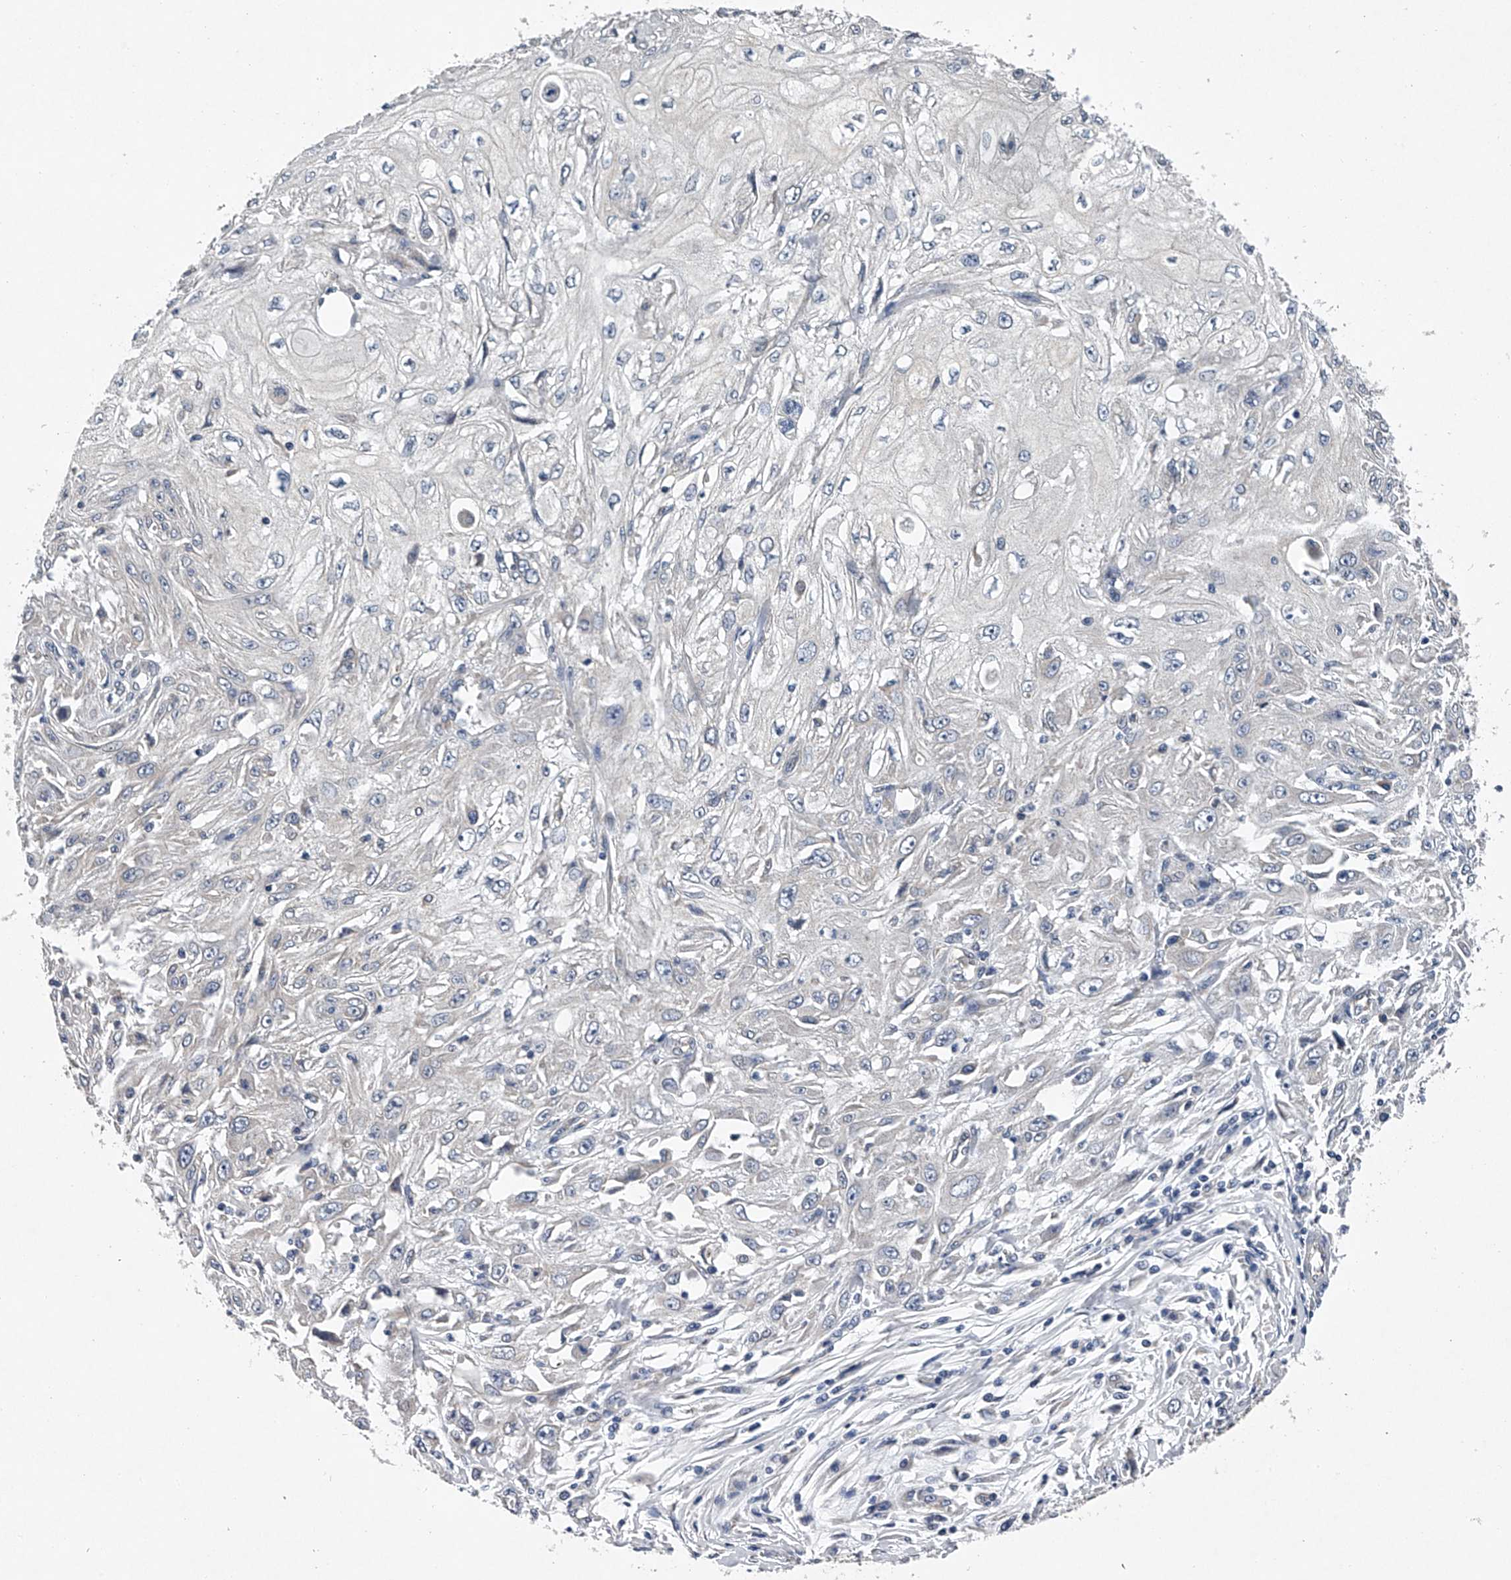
{"staining": {"intensity": "negative", "quantity": "none", "location": "none"}, "tissue": "skin cancer", "cell_type": "Tumor cells", "image_type": "cancer", "snomed": [{"axis": "morphology", "description": "Squamous cell carcinoma, NOS"}, {"axis": "topography", "description": "Skin"}], "caption": "IHC of human squamous cell carcinoma (skin) exhibits no expression in tumor cells.", "gene": "RNF5", "patient": {"sex": "male", "age": 75}}